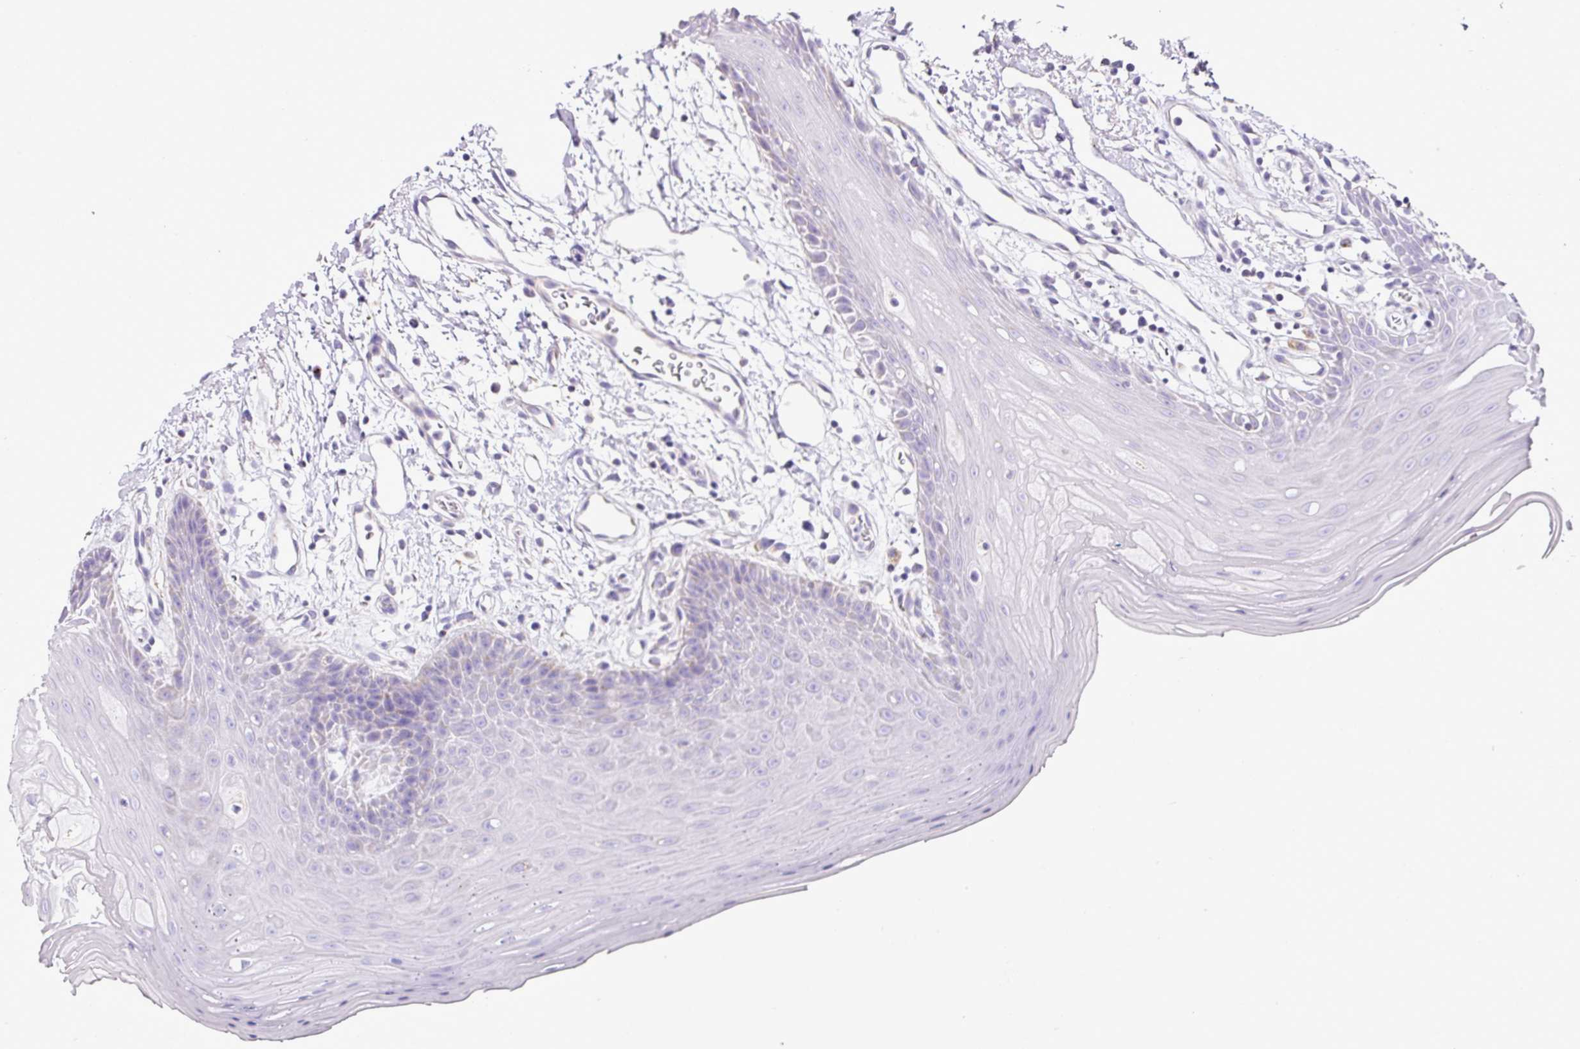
{"staining": {"intensity": "negative", "quantity": "none", "location": "none"}, "tissue": "oral mucosa", "cell_type": "Squamous epithelial cells", "image_type": "normal", "snomed": [{"axis": "morphology", "description": "Normal tissue, NOS"}, {"axis": "topography", "description": "Oral tissue"}, {"axis": "topography", "description": "Tounge, NOS"}], "caption": "IHC histopathology image of benign oral mucosa stained for a protein (brown), which displays no positivity in squamous epithelial cells.", "gene": "PGAP4", "patient": {"sex": "female", "age": 59}}